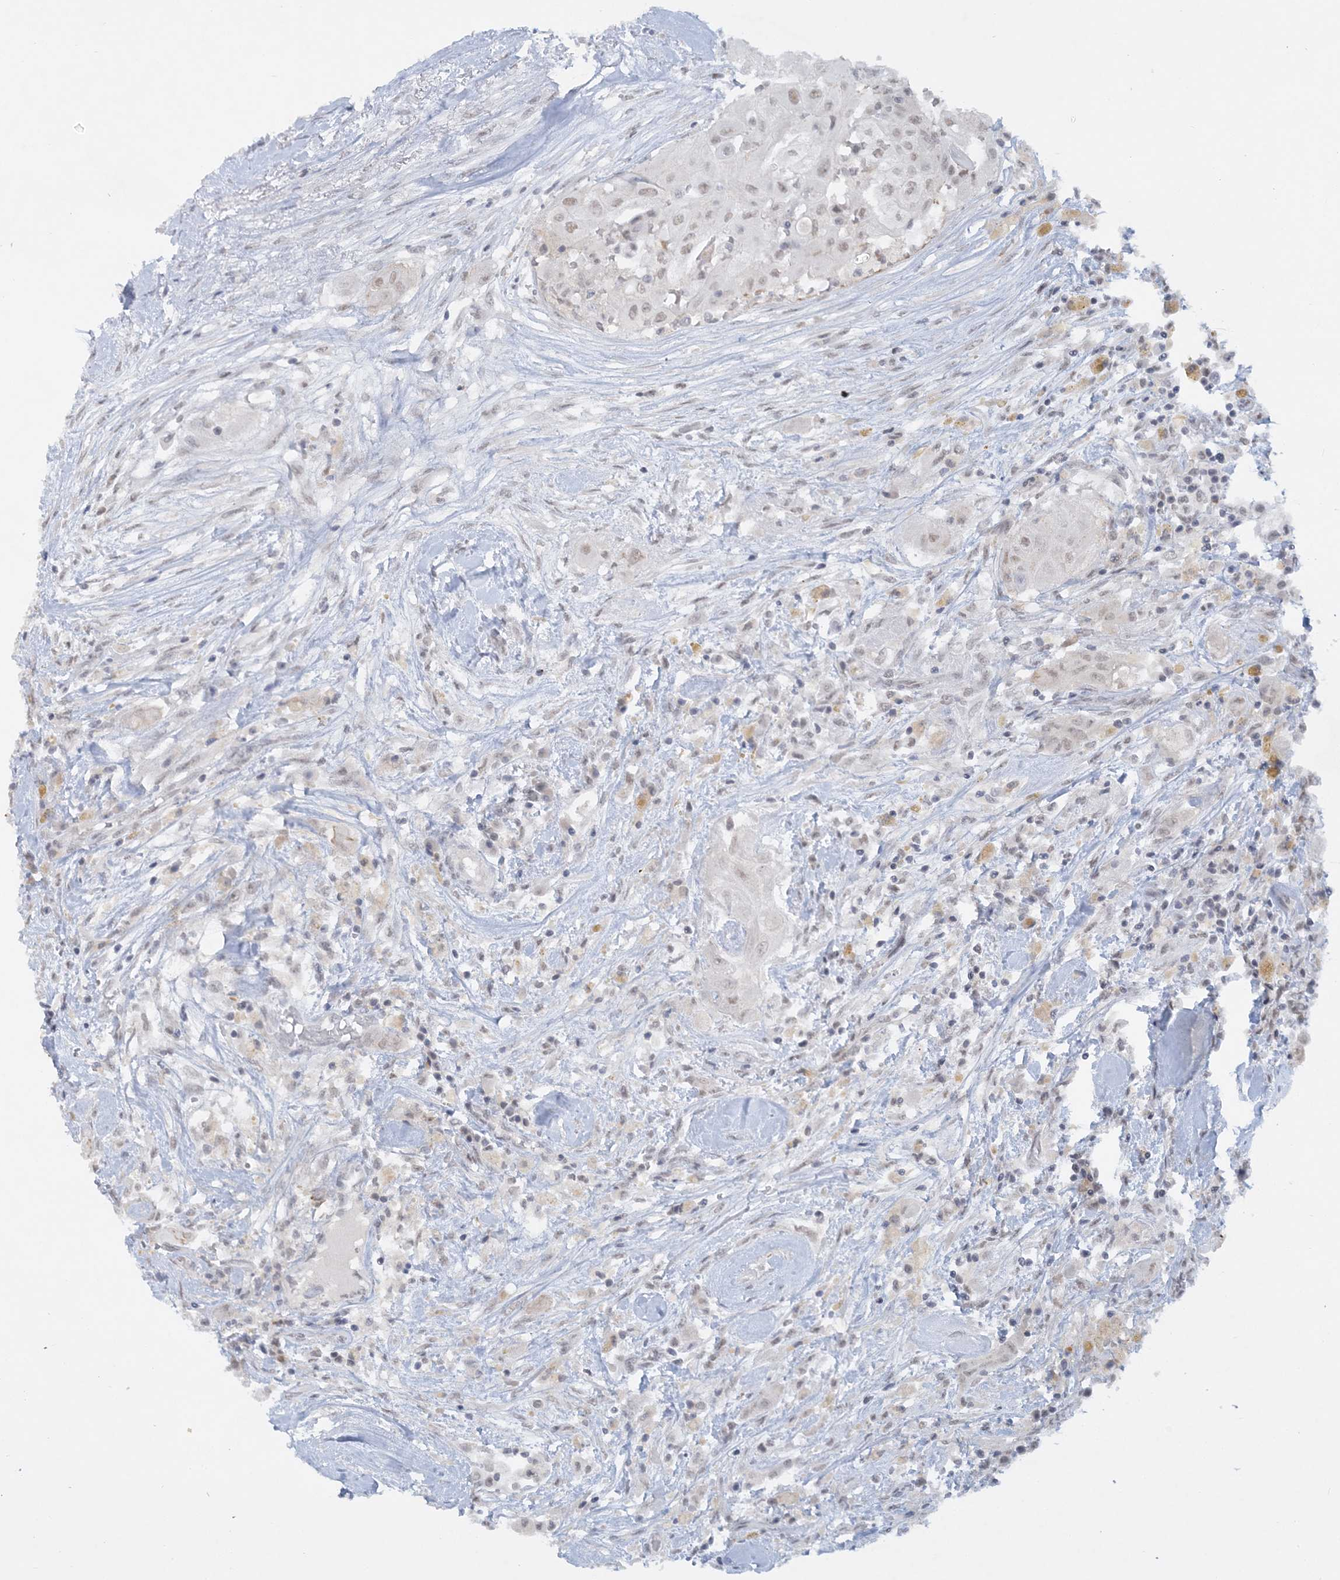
{"staining": {"intensity": "weak", "quantity": "<25%", "location": "nuclear"}, "tissue": "thyroid cancer", "cell_type": "Tumor cells", "image_type": "cancer", "snomed": [{"axis": "morphology", "description": "Papillary adenocarcinoma, NOS"}, {"axis": "topography", "description": "Thyroid gland"}], "caption": "Protein analysis of papillary adenocarcinoma (thyroid) shows no significant positivity in tumor cells.", "gene": "KMT2D", "patient": {"sex": "female", "age": 59}}